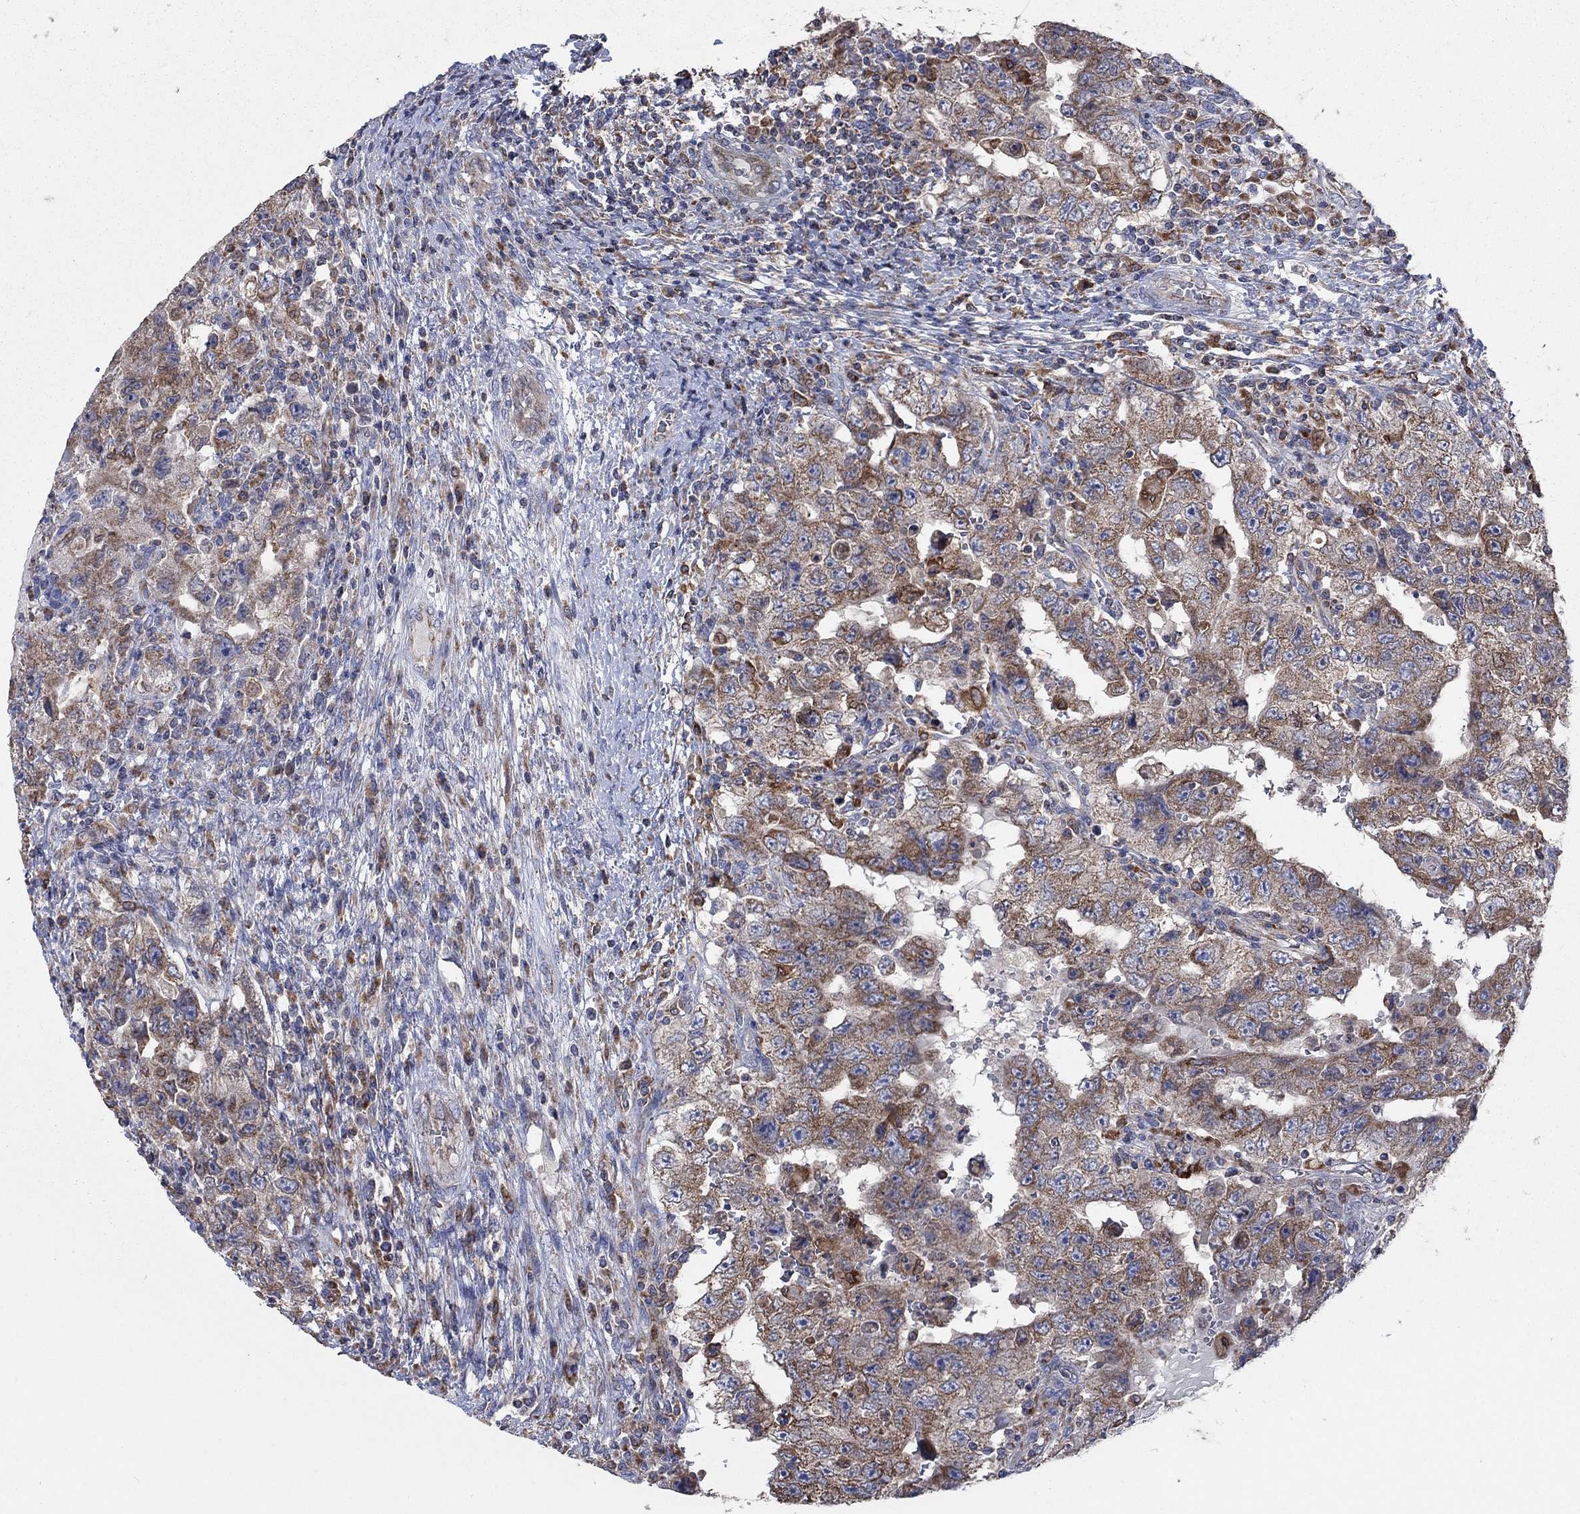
{"staining": {"intensity": "moderate", "quantity": ">75%", "location": "cytoplasmic/membranous"}, "tissue": "testis cancer", "cell_type": "Tumor cells", "image_type": "cancer", "snomed": [{"axis": "morphology", "description": "Carcinoma, Embryonal, NOS"}, {"axis": "topography", "description": "Testis"}], "caption": "An image showing moderate cytoplasmic/membranous expression in approximately >75% of tumor cells in embryonal carcinoma (testis), as visualized by brown immunohistochemical staining.", "gene": "NCEH1", "patient": {"sex": "male", "age": 26}}